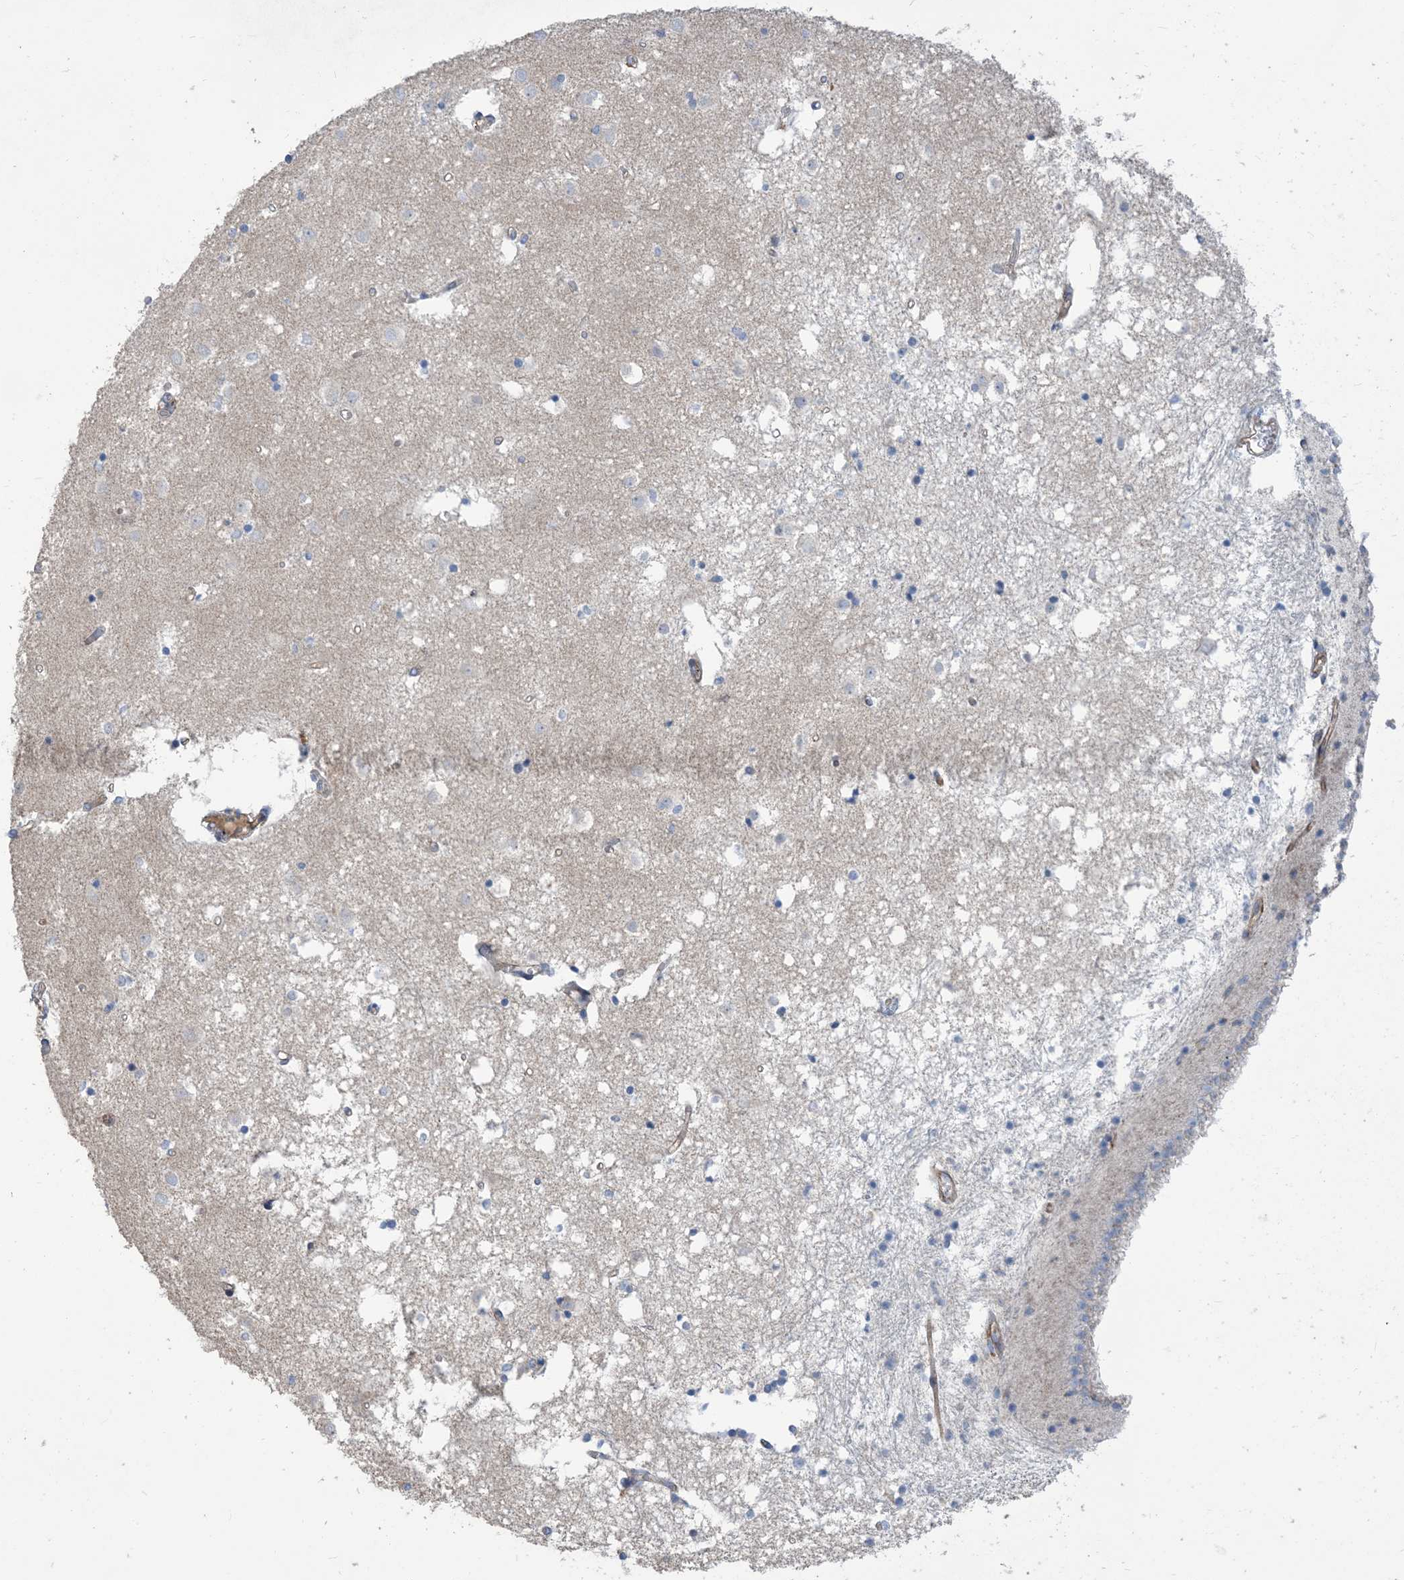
{"staining": {"intensity": "negative", "quantity": "none", "location": "none"}, "tissue": "caudate", "cell_type": "Glial cells", "image_type": "normal", "snomed": [{"axis": "morphology", "description": "Normal tissue, NOS"}, {"axis": "topography", "description": "Lateral ventricle wall"}], "caption": "This photomicrograph is of normal caudate stained with immunohistochemistry to label a protein in brown with the nuclei are counter-stained blue. There is no staining in glial cells. (Brightfield microscopy of DAB immunohistochemistry (IHC) at high magnification).", "gene": "PEAR1", "patient": {"sex": "male", "age": 45}}